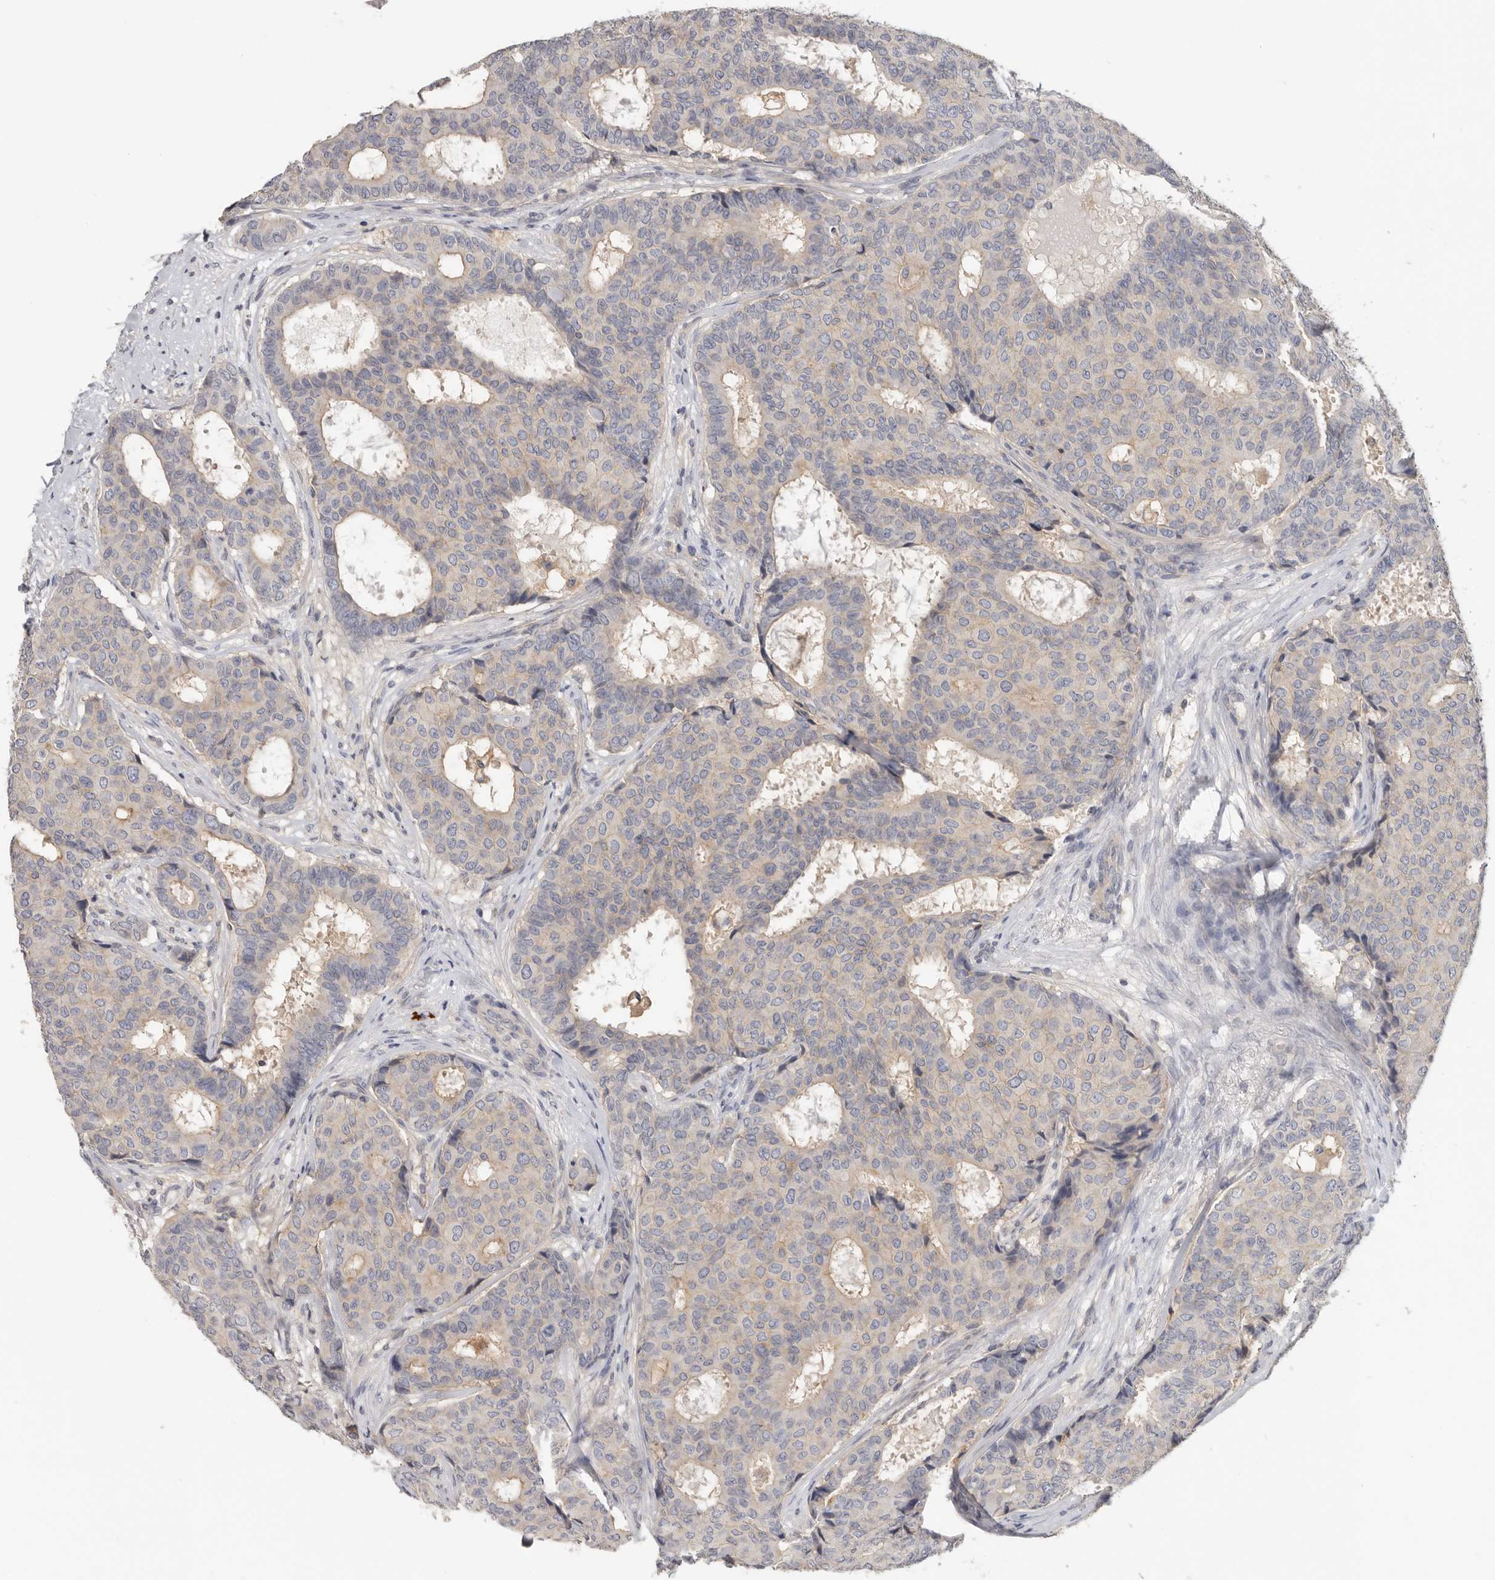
{"staining": {"intensity": "weak", "quantity": "<25%", "location": "cytoplasmic/membranous"}, "tissue": "breast cancer", "cell_type": "Tumor cells", "image_type": "cancer", "snomed": [{"axis": "morphology", "description": "Duct carcinoma"}, {"axis": "topography", "description": "Breast"}], "caption": "High magnification brightfield microscopy of breast cancer (intraductal carcinoma) stained with DAB (brown) and counterstained with hematoxylin (blue): tumor cells show no significant staining. (DAB (3,3'-diaminobenzidine) immunohistochemistry, high magnification).", "gene": "WDTC1", "patient": {"sex": "female", "age": 75}}